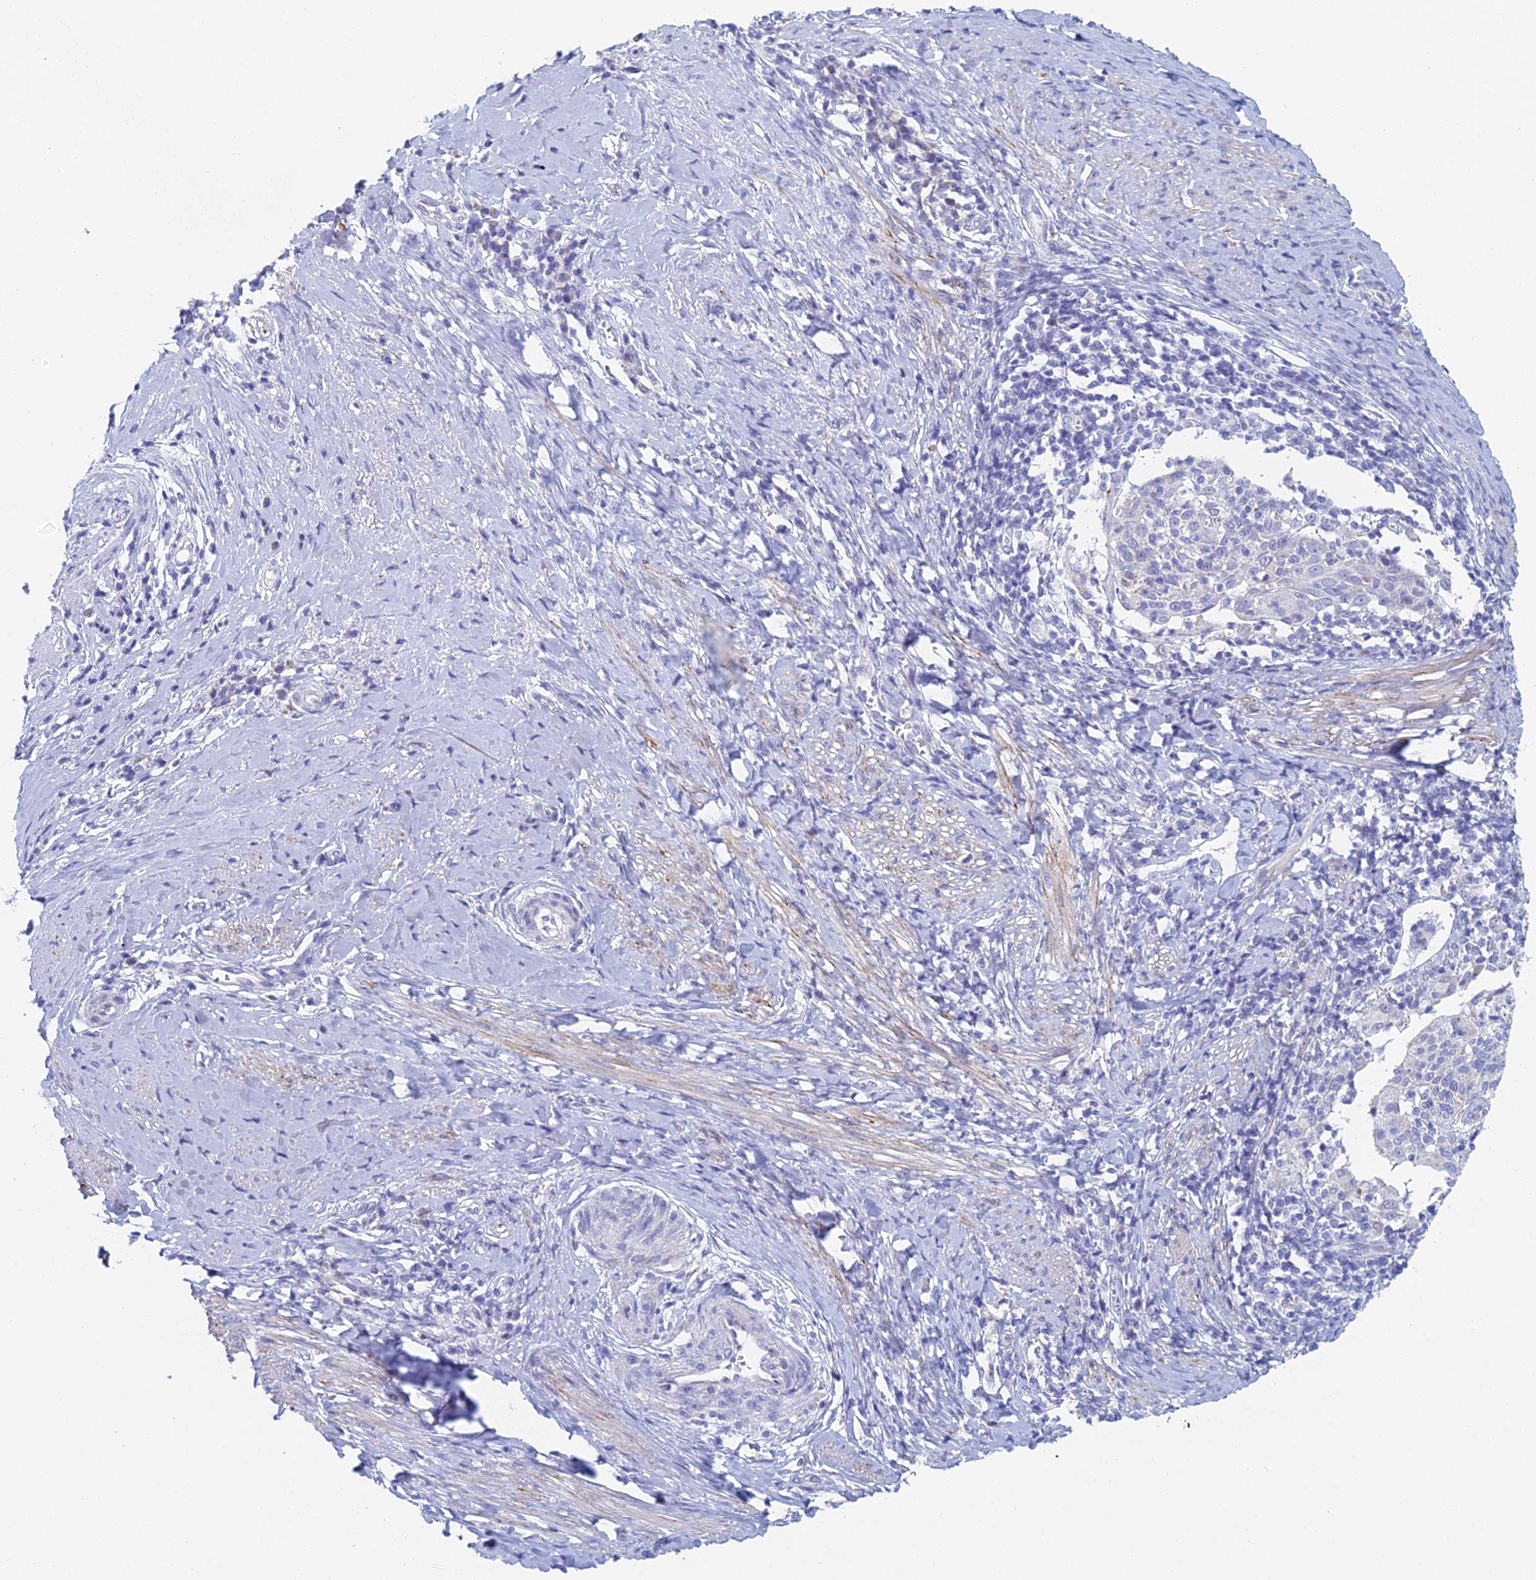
{"staining": {"intensity": "negative", "quantity": "none", "location": "none"}, "tissue": "cervical cancer", "cell_type": "Tumor cells", "image_type": "cancer", "snomed": [{"axis": "morphology", "description": "Squamous cell carcinoma, NOS"}, {"axis": "topography", "description": "Cervix"}], "caption": "Histopathology image shows no significant protein positivity in tumor cells of cervical cancer.", "gene": "ACSM1", "patient": {"sex": "female", "age": 52}}